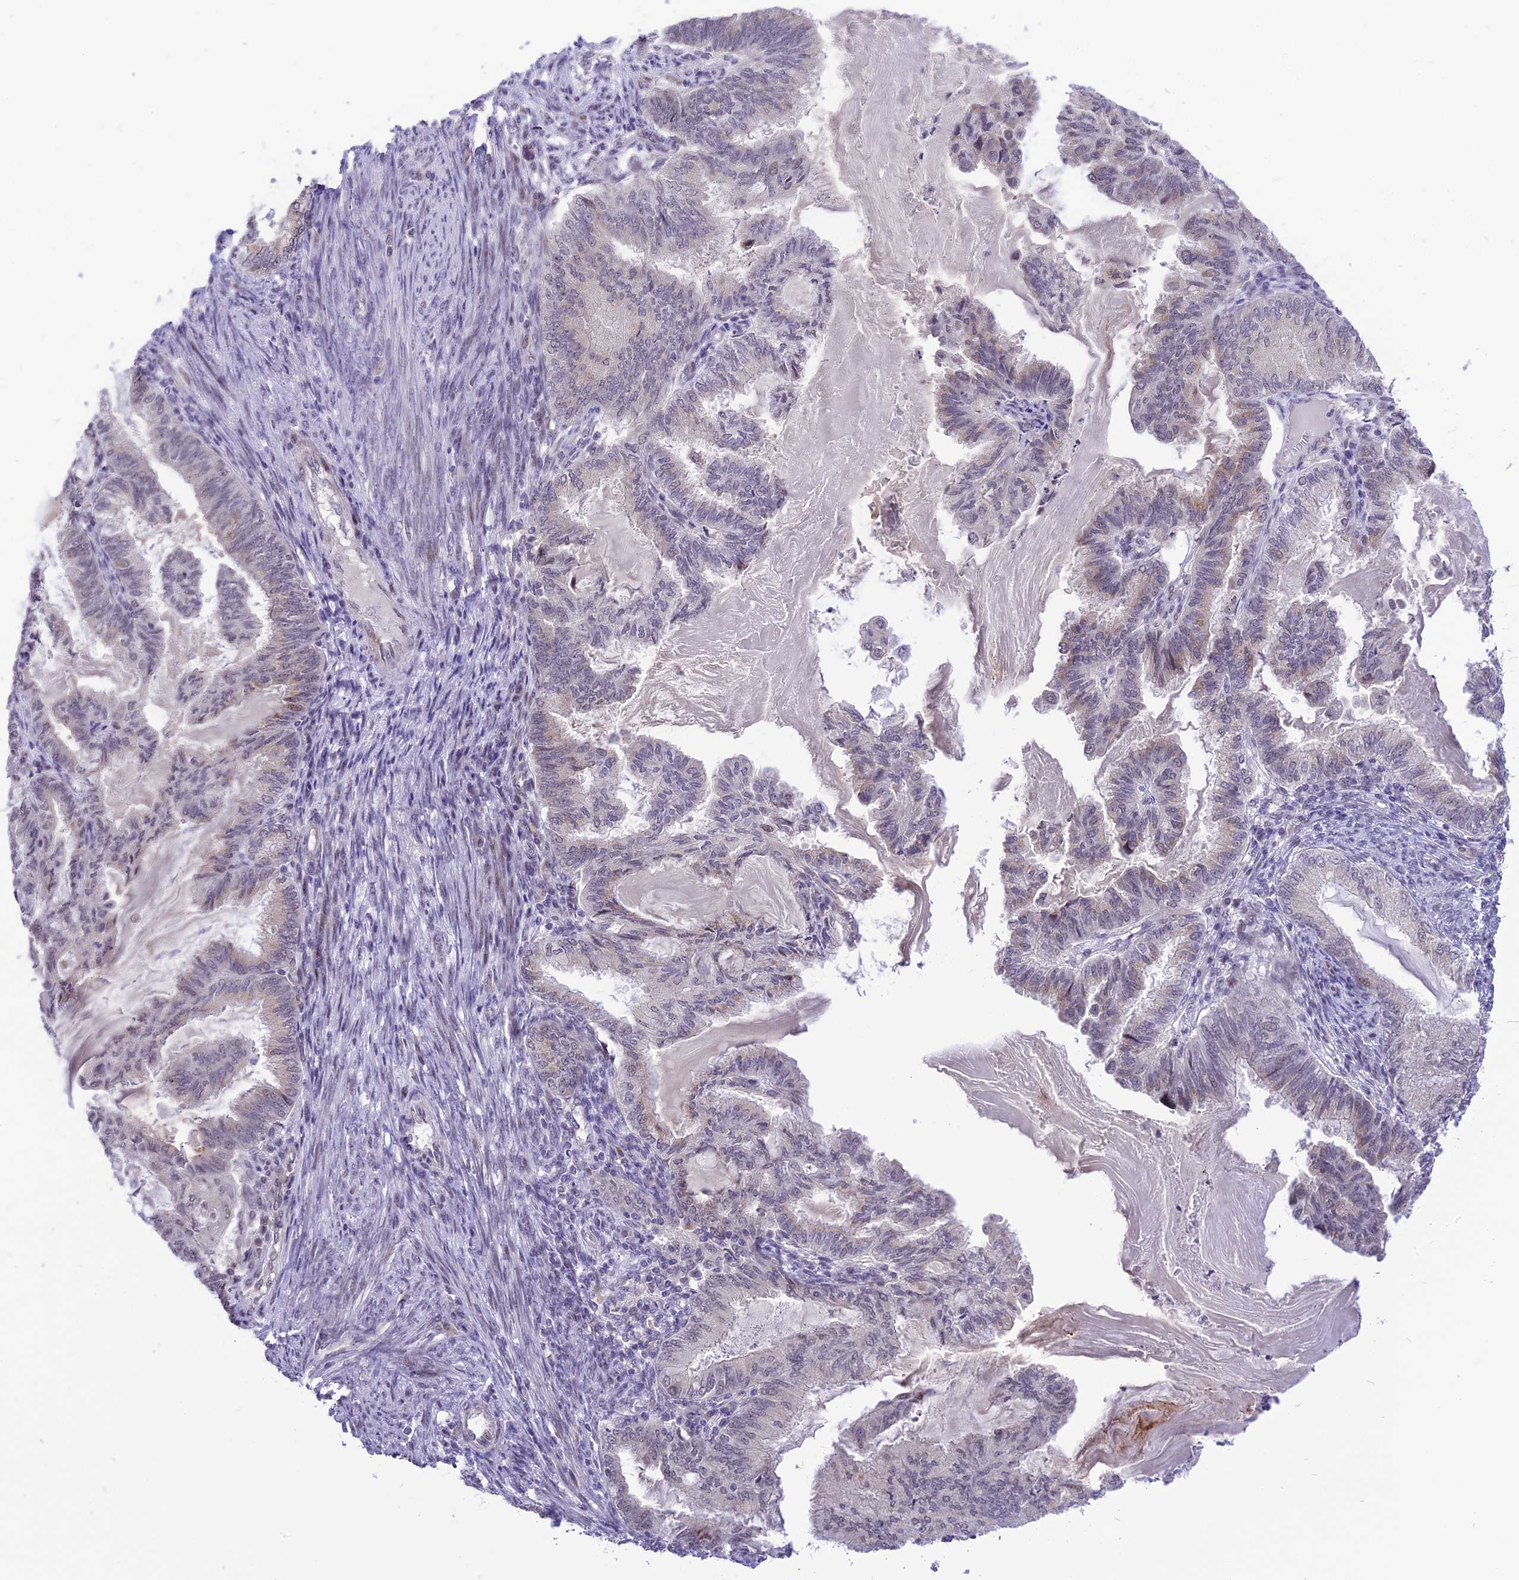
{"staining": {"intensity": "negative", "quantity": "none", "location": "none"}, "tissue": "endometrial cancer", "cell_type": "Tumor cells", "image_type": "cancer", "snomed": [{"axis": "morphology", "description": "Adenocarcinoma, NOS"}, {"axis": "topography", "description": "Endometrium"}], "caption": "Histopathology image shows no significant protein expression in tumor cells of endometrial adenocarcinoma. (Brightfield microscopy of DAB immunohistochemistry (IHC) at high magnification).", "gene": "ZNF837", "patient": {"sex": "female", "age": 86}}